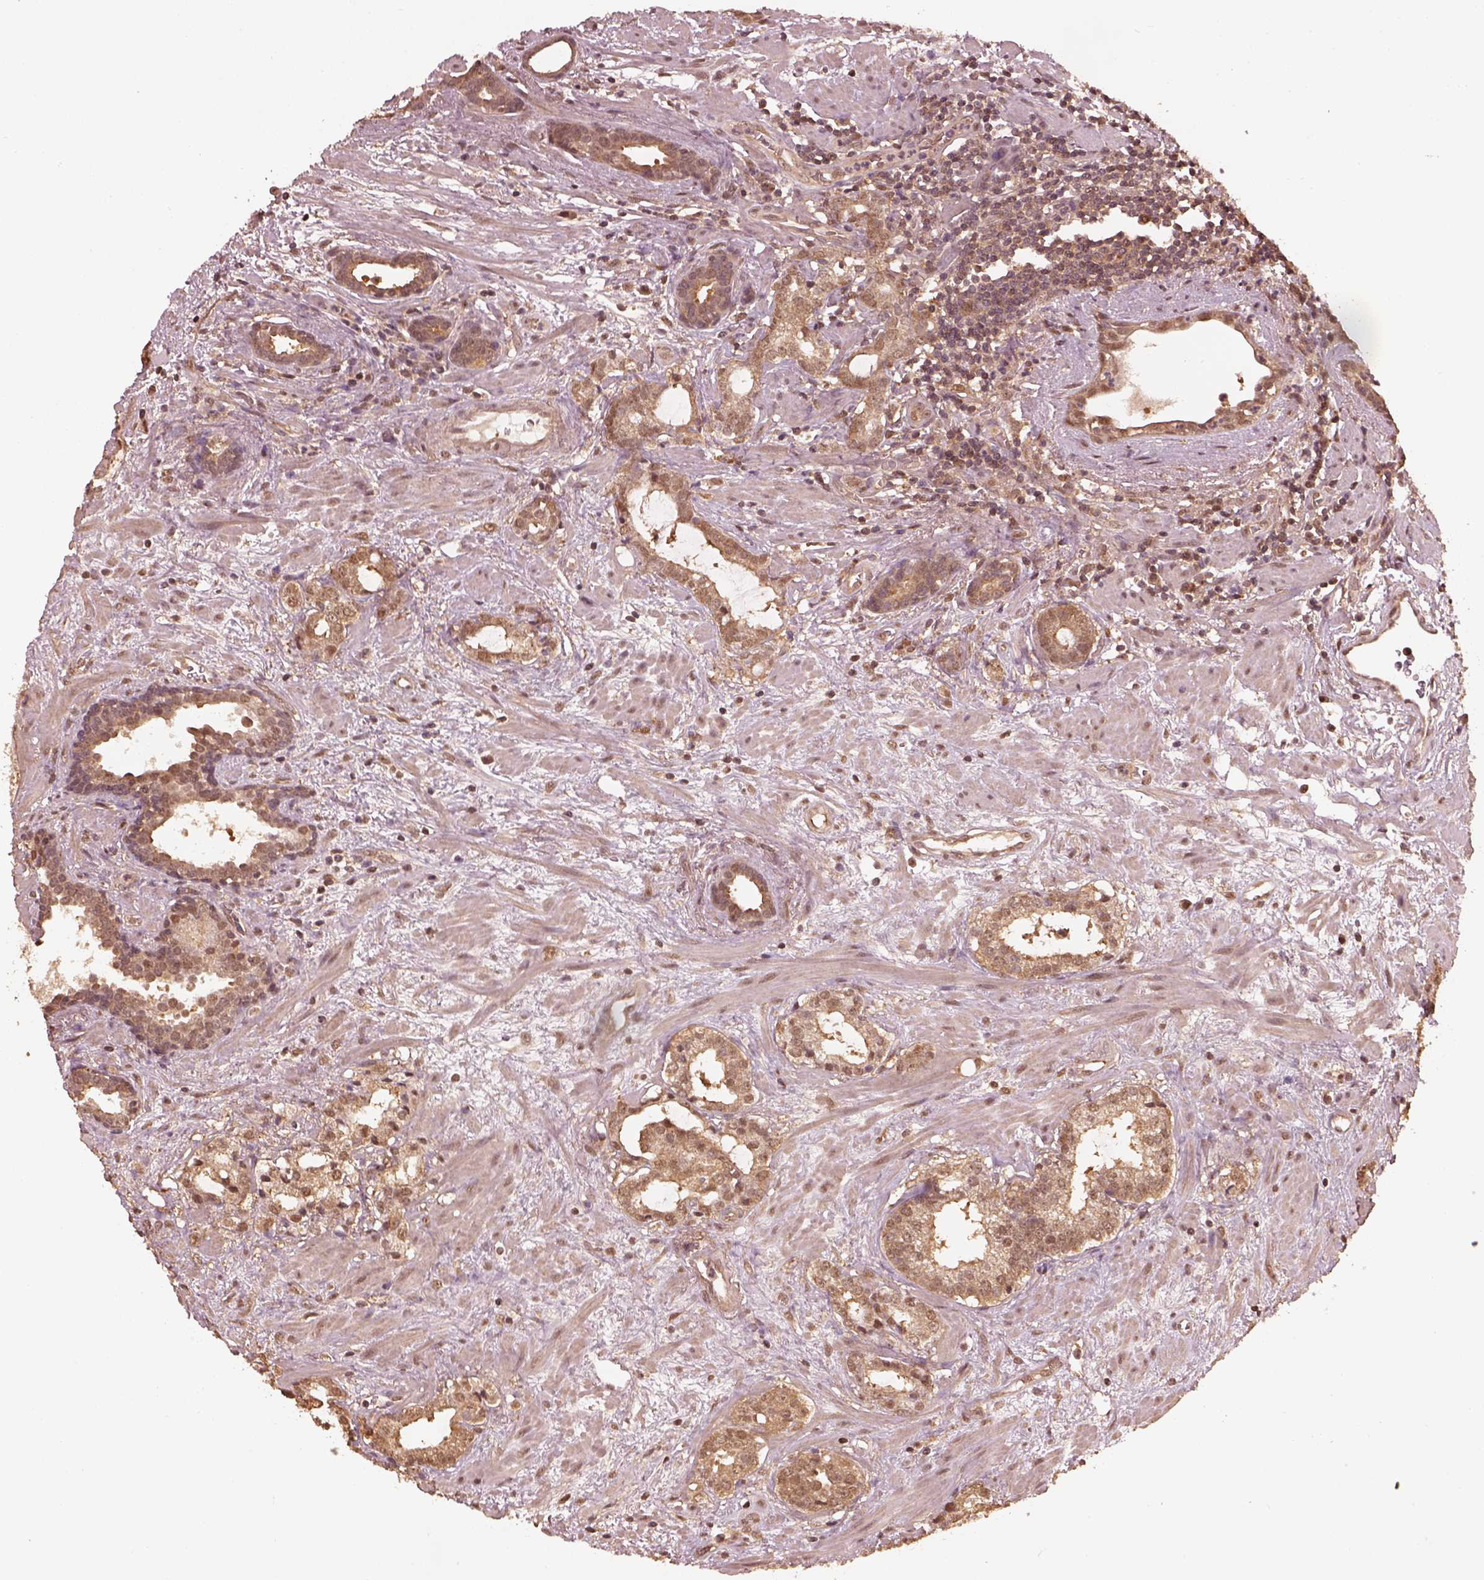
{"staining": {"intensity": "moderate", "quantity": ">75%", "location": "cytoplasmic/membranous"}, "tissue": "prostate cancer", "cell_type": "Tumor cells", "image_type": "cancer", "snomed": [{"axis": "morphology", "description": "Adenocarcinoma, NOS"}, {"axis": "topography", "description": "Prostate"}], "caption": "Prostate cancer (adenocarcinoma) tissue displays moderate cytoplasmic/membranous staining in approximately >75% of tumor cells", "gene": "PSMC5", "patient": {"sex": "male", "age": 66}}